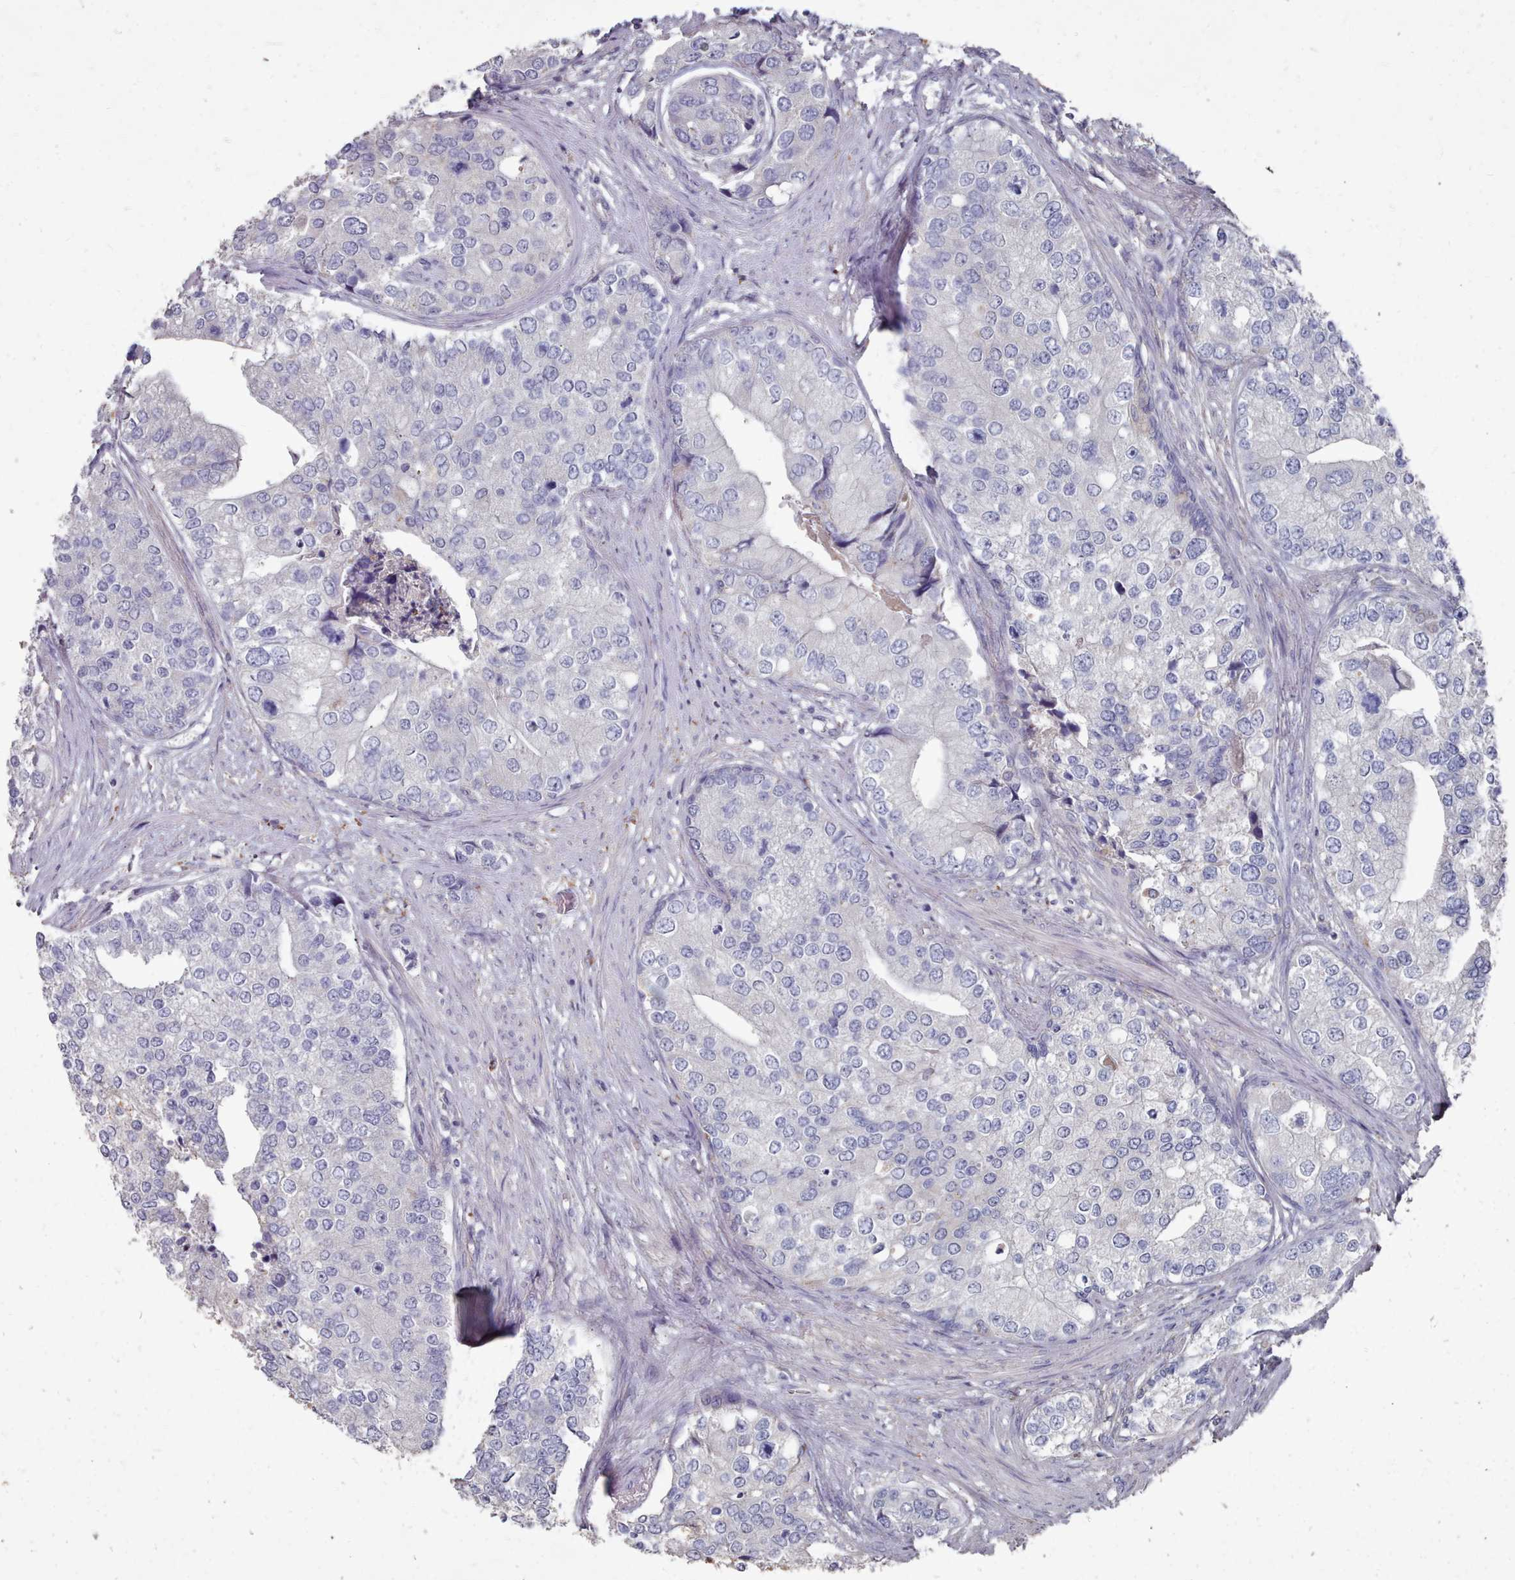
{"staining": {"intensity": "negative", "quantity": "none", "location": "none"}, "tissue": "prostate cancer", "cell_type": "Tumor cells", "image_type": "cancer", "snomed": [{"axis": "morphology", "description": "Adenocarcinoma, High grade"}, {"axis": "topography", "description": "Prostate"}], "caption": "An immunohistochemistry micrograph of prostate cancer (adenocarcinoma (high-grade)) is shown. There is no staining in tumor cells of prostate cancer (adenocarcinoma (high-grade)).", "gene": "OTULINL", "patient": {"sex": "male", "age": 62}}